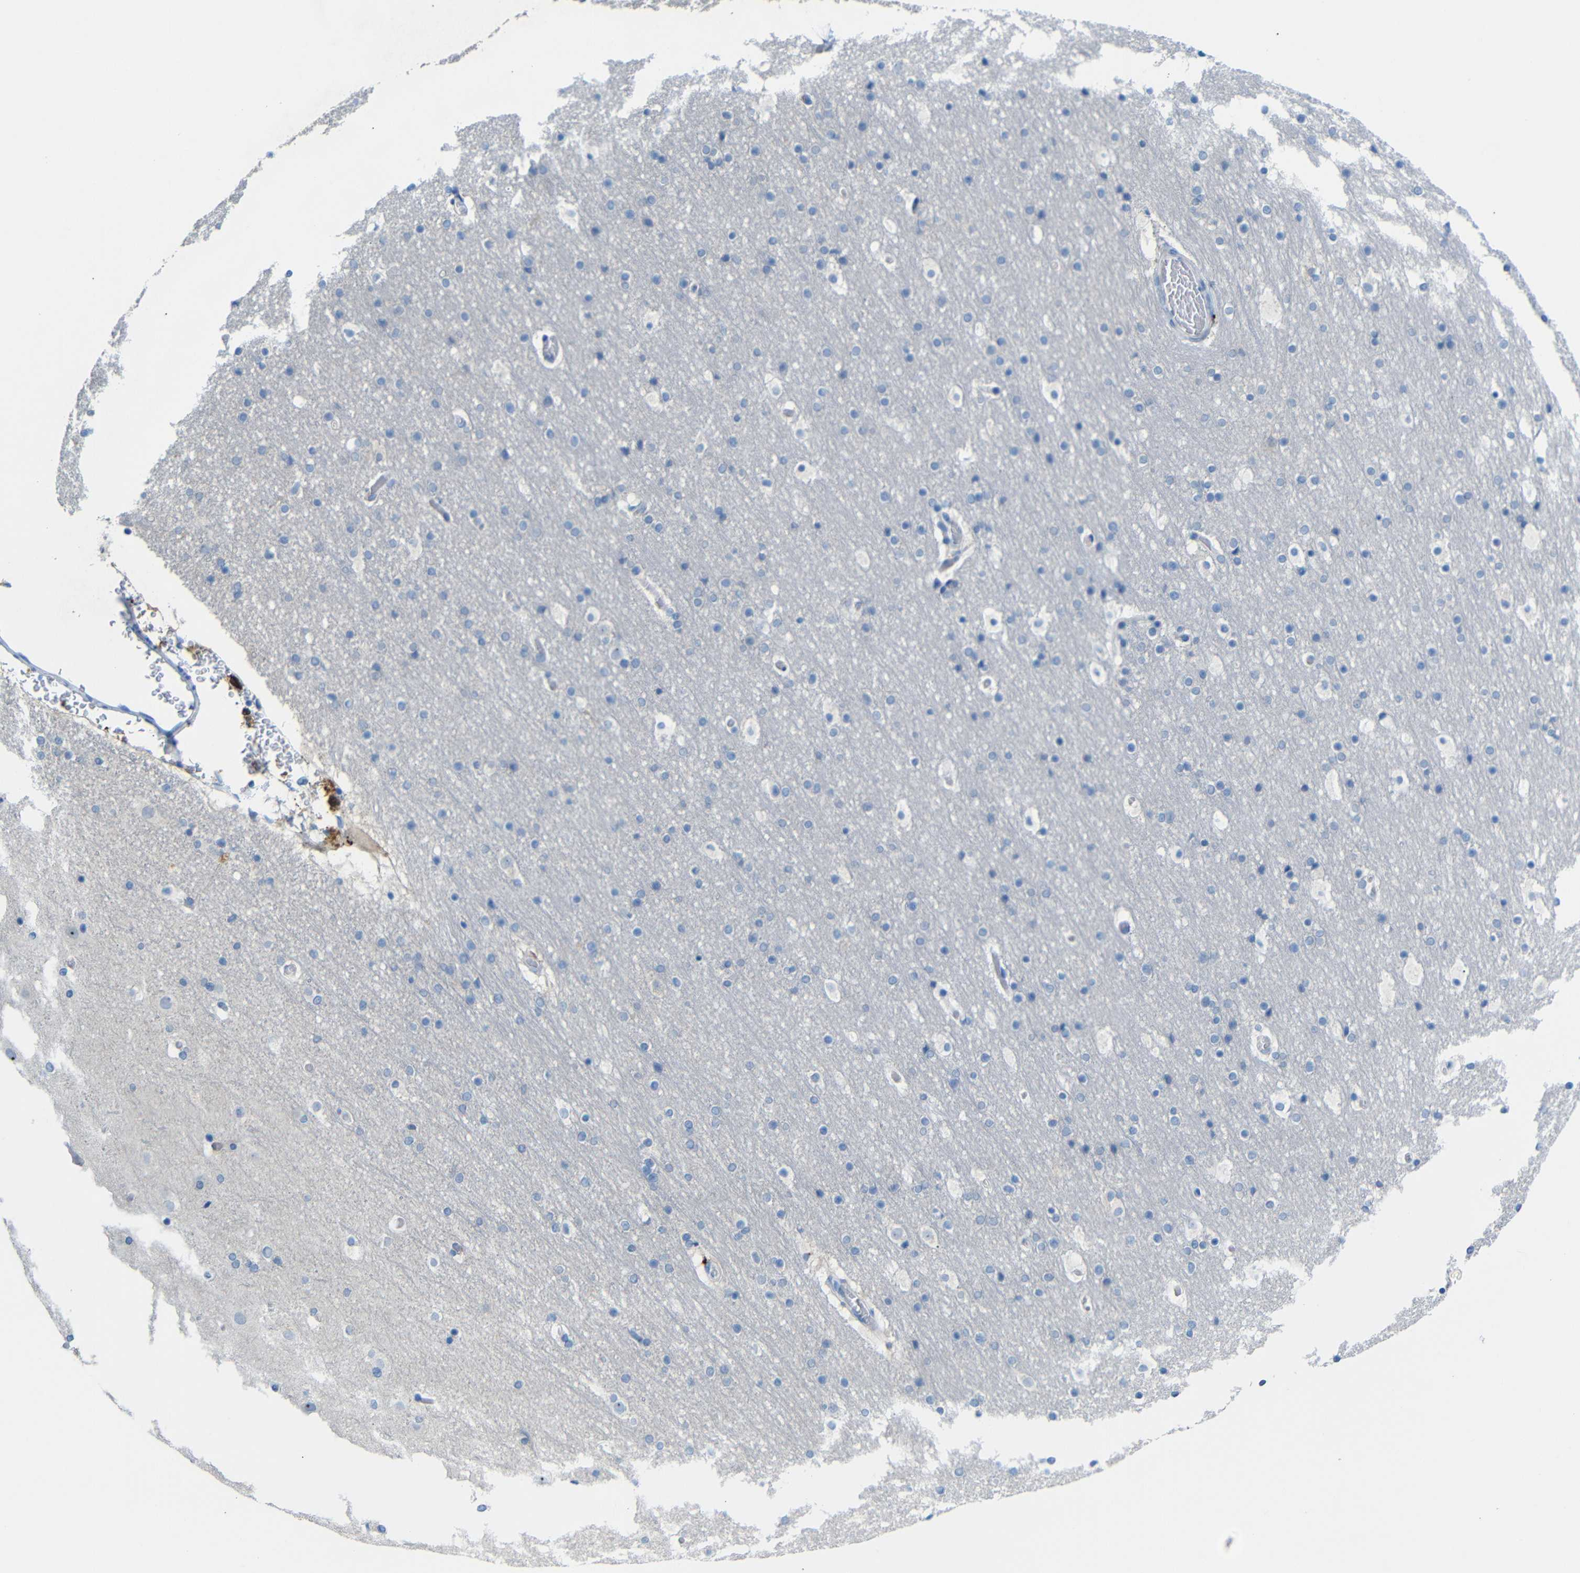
{"staining": {"intensity": "negative", "quantity": "none", "location": "none"}, "tissue": "cerebral cortex", "cell_type": "Endothelial cells", "image_type": "normal", "snomed": [{"axis": "morphology", "description": "Normal tissue, NOS"}, {"axis": "topography", "description": "Cerebral cortex"}], "caption": "Normal cerebral cortex was stained to show a protein in brown. There is no significant positivity in endothelial cells. (Stains: DAB (3,3'-diaminobenzidine) IHC with hematoxylin counter stain, Microscopy: brightfield microscopy at high magnification).", "gene": "C1orf210", "patient": {"sex": "male", "age": 57}}